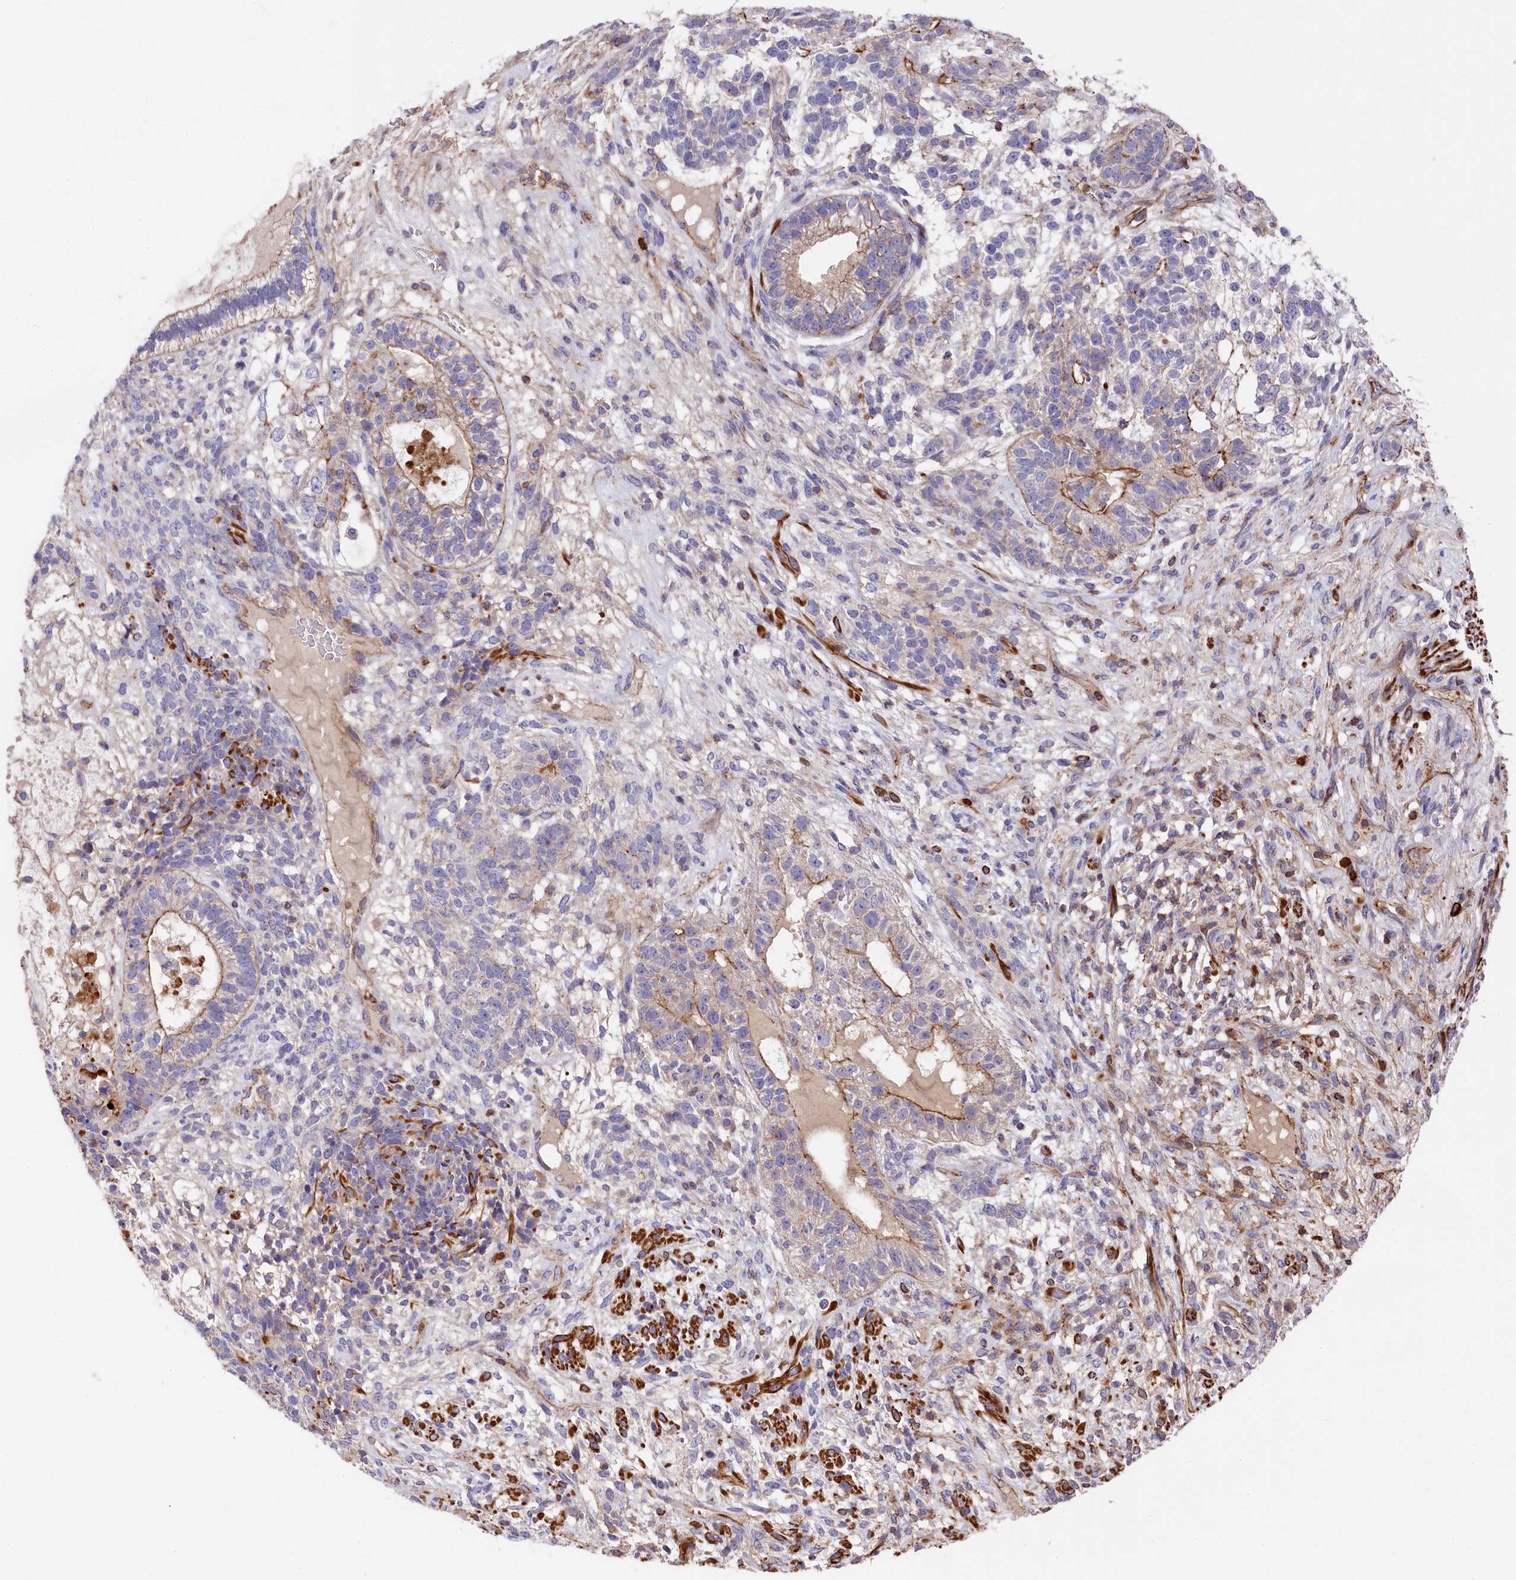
{"staining": {"intensity": "moderate", "quantity": "25%-75%", "location": "cytoplasmic/membranous"}, "tissue": "testis cancer", "cell_type": "Tumor cells", "image_type": "cancer", "snomed": [{"axis": "morphology", "description": "Seminoma, NOS"}, {"axis": "morphology", "description": "Carcinoma, Embryonal, NOS"}, {"axis": "topography", "description": "Testis"}], "caption": "Protein analysis of testis embryonal carcinoma tissue displays moderate cytoplasmic/membranous expression in about 25%-75% of tumor cells.", "gene": "RAPSN", "patient": {"sex": "male", "age": 28}}